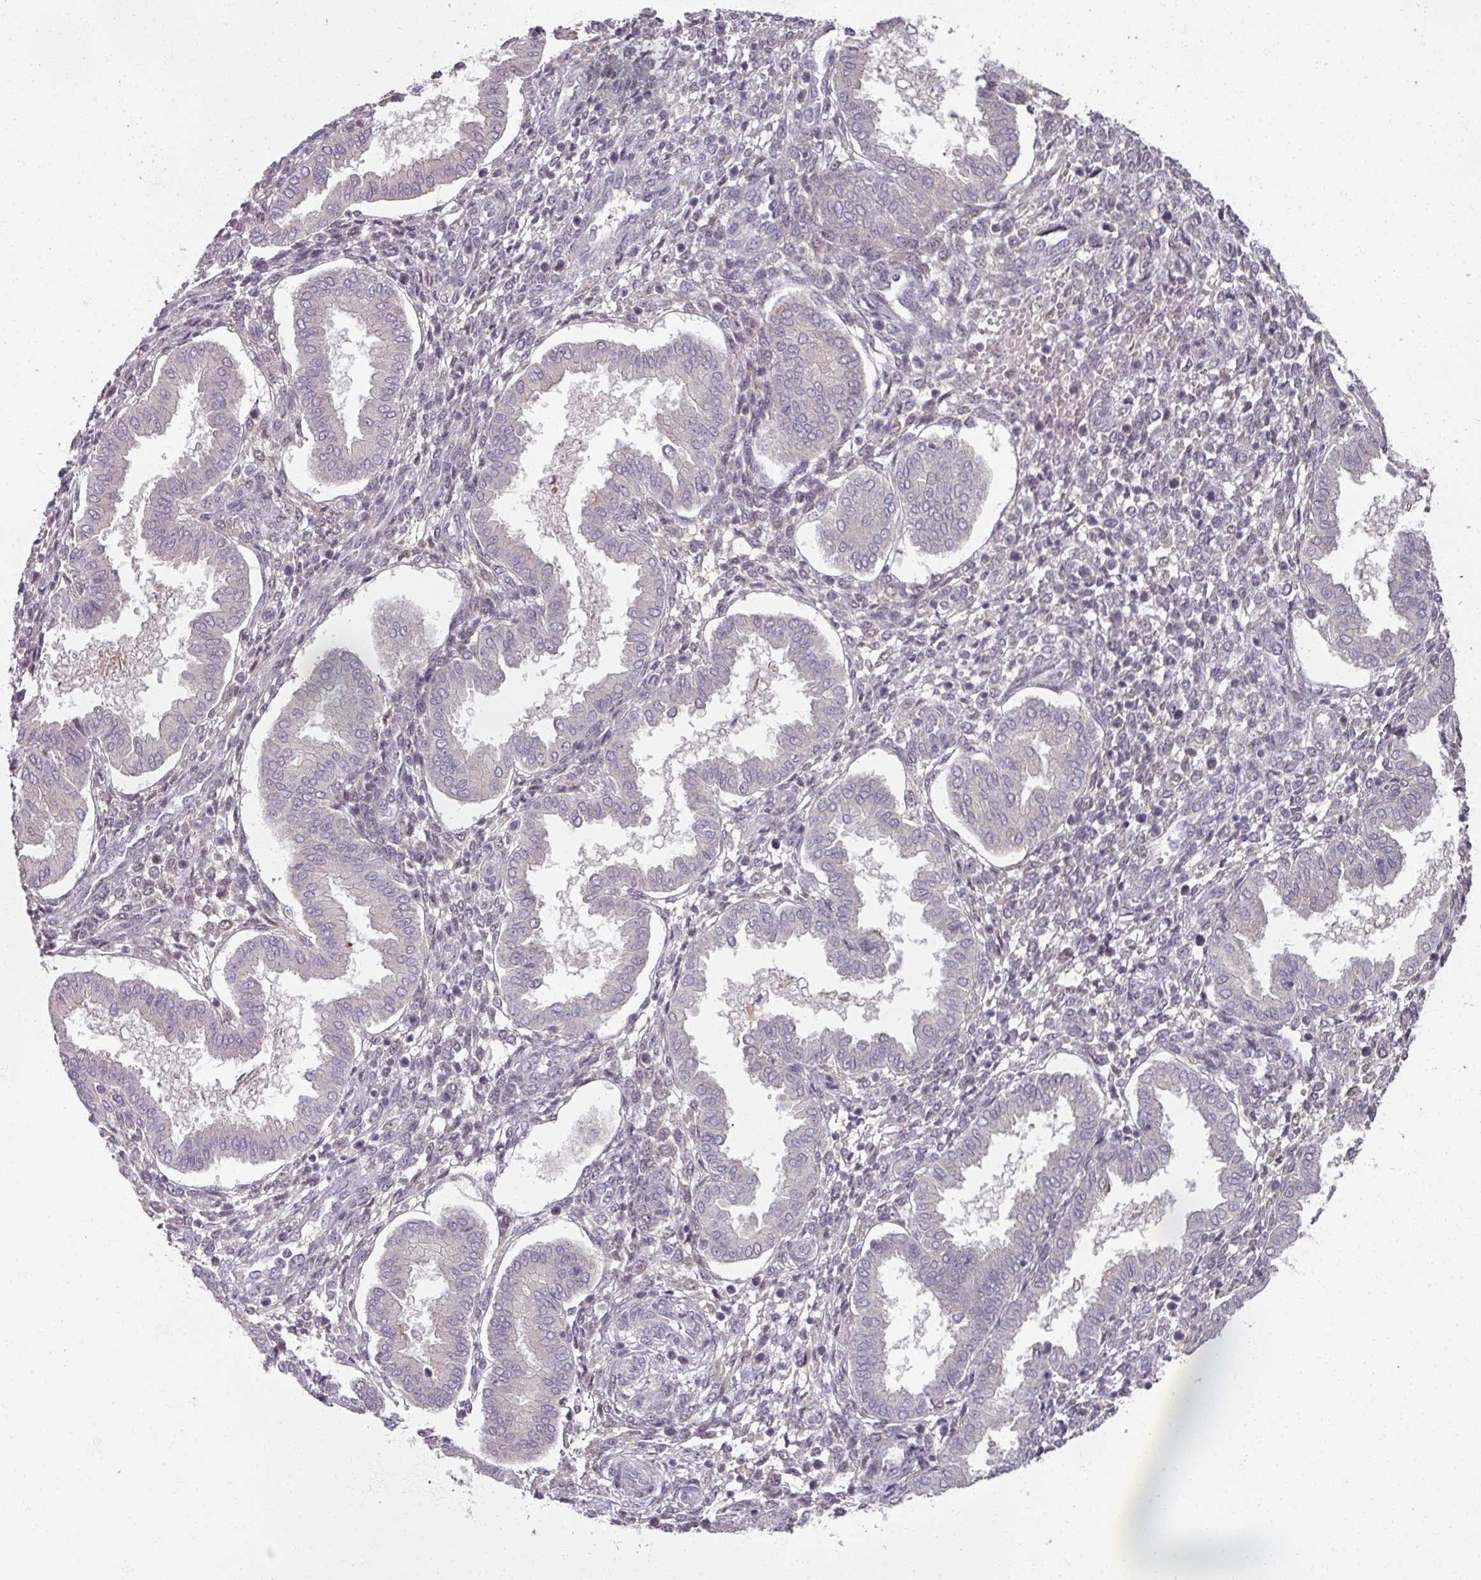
{"staining": {"intensity": "negative", "quantity": "none", "location": "none"}, "tissue": "endometrium", "cell_type": "Cells in endometrial stroma", "image_type": "normal", "snomed": [{"axis": "morphology", "description": "Normal tissue, NOS"}, {"axis": "topography", "description": "Endometrium"}], "caption": "Protein analysis of normal endometrium exhibits no significant staining in cells in endometrial stroma. (DAB (3,3'-diaminobenzidine) immunohistochemistry with hematoxylin counter stain).", "gene": "MYMK", "patient": {"sex": "female", "age": 24}}